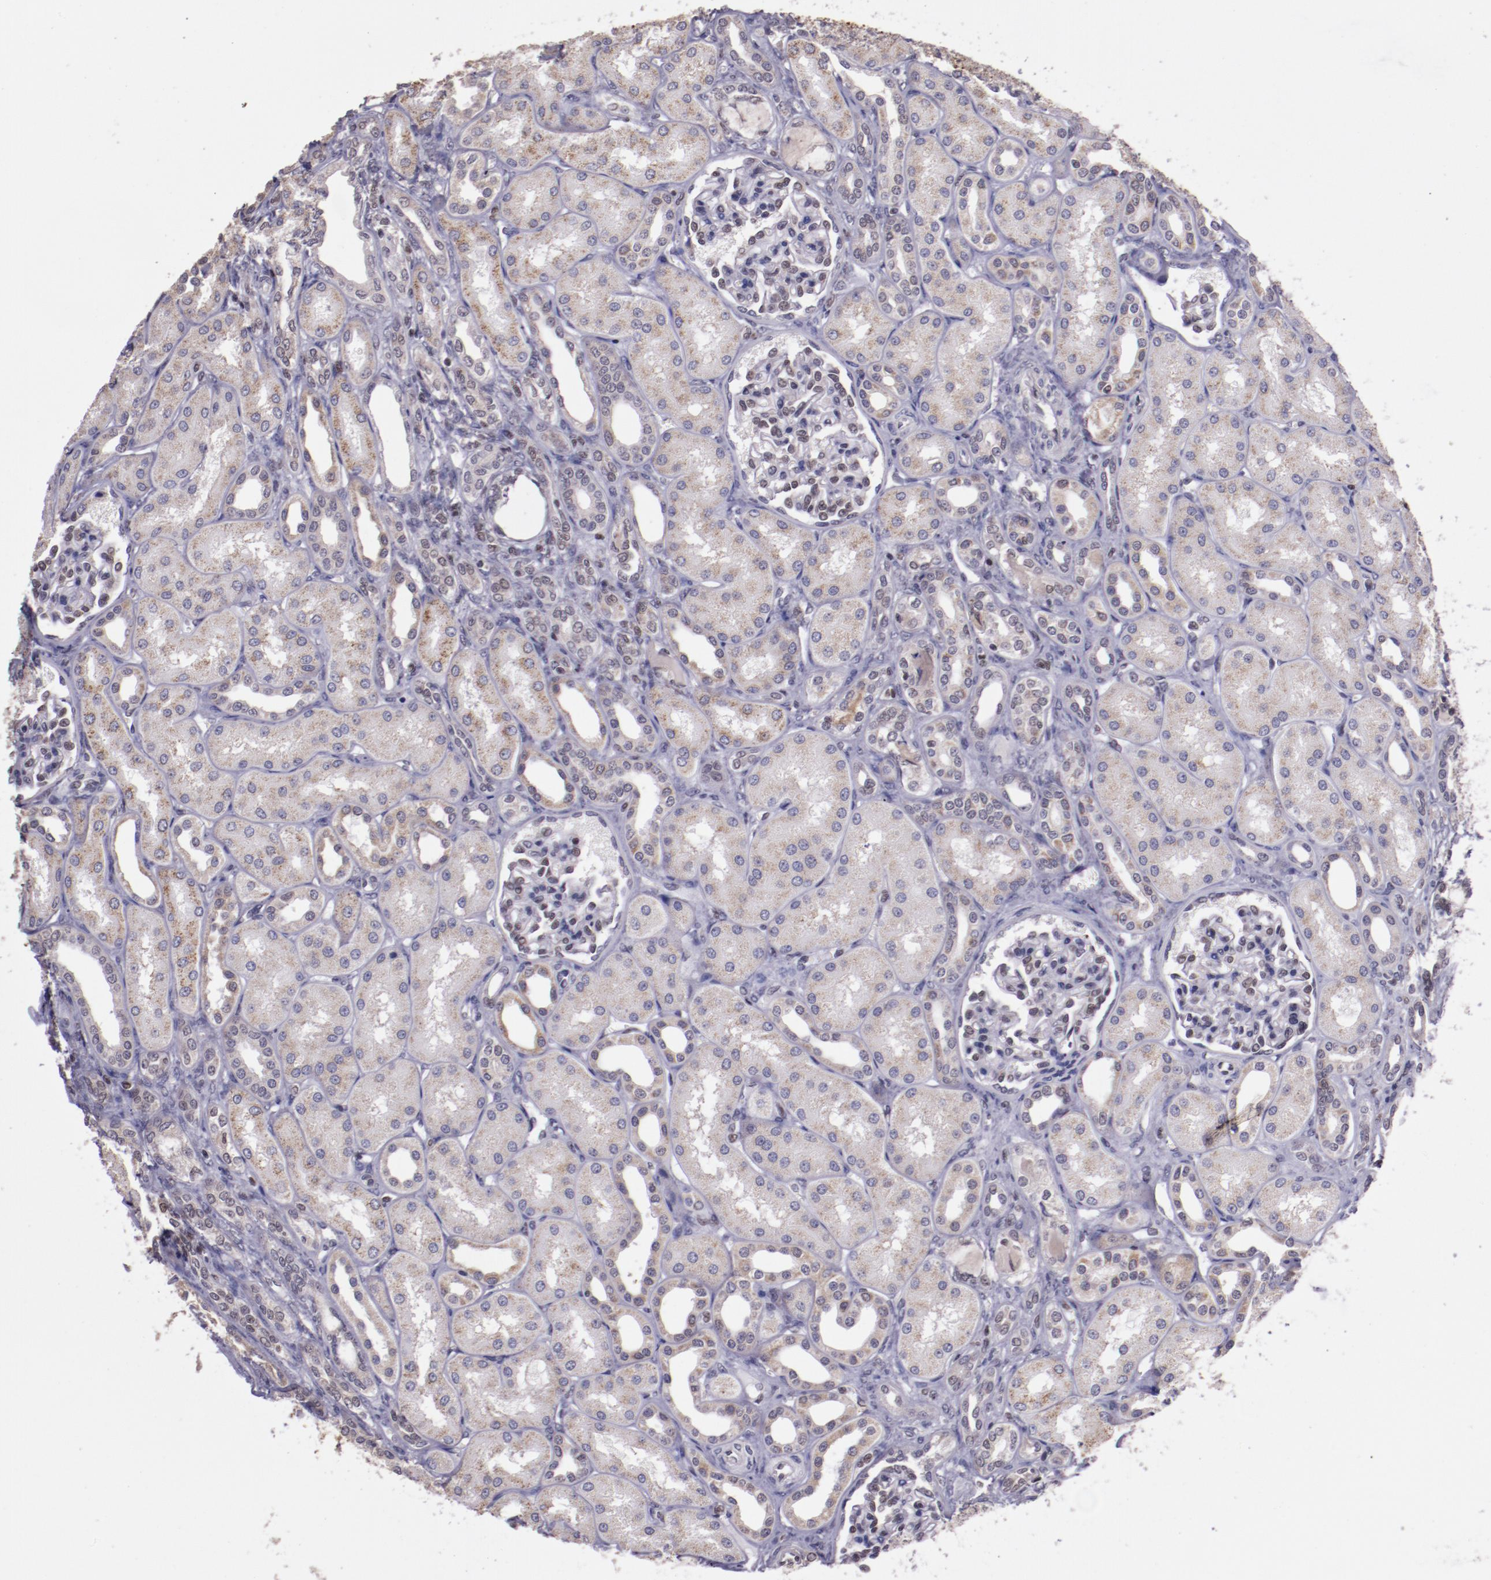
{"staining": {"intensity": "weak", "quantity": "<25%", "location": "nuclear"}, "tissue": "kidney", "cell_type": "Cells in glomeruli", "image_type": "normal", "snomed": [{"axis": "morphology", "description": "Normal tissue, NOS"}, {"axis": "topography", "description": "Kidney"}], "caption": "Immunohistochemical staining of normal kidney reveals no significant staining in cells in glomeruli. (DAB immunohistochemistry (IHC), high magnification).", "gene": "ELF1", "patient": {"sex": "male", "age": 7}}